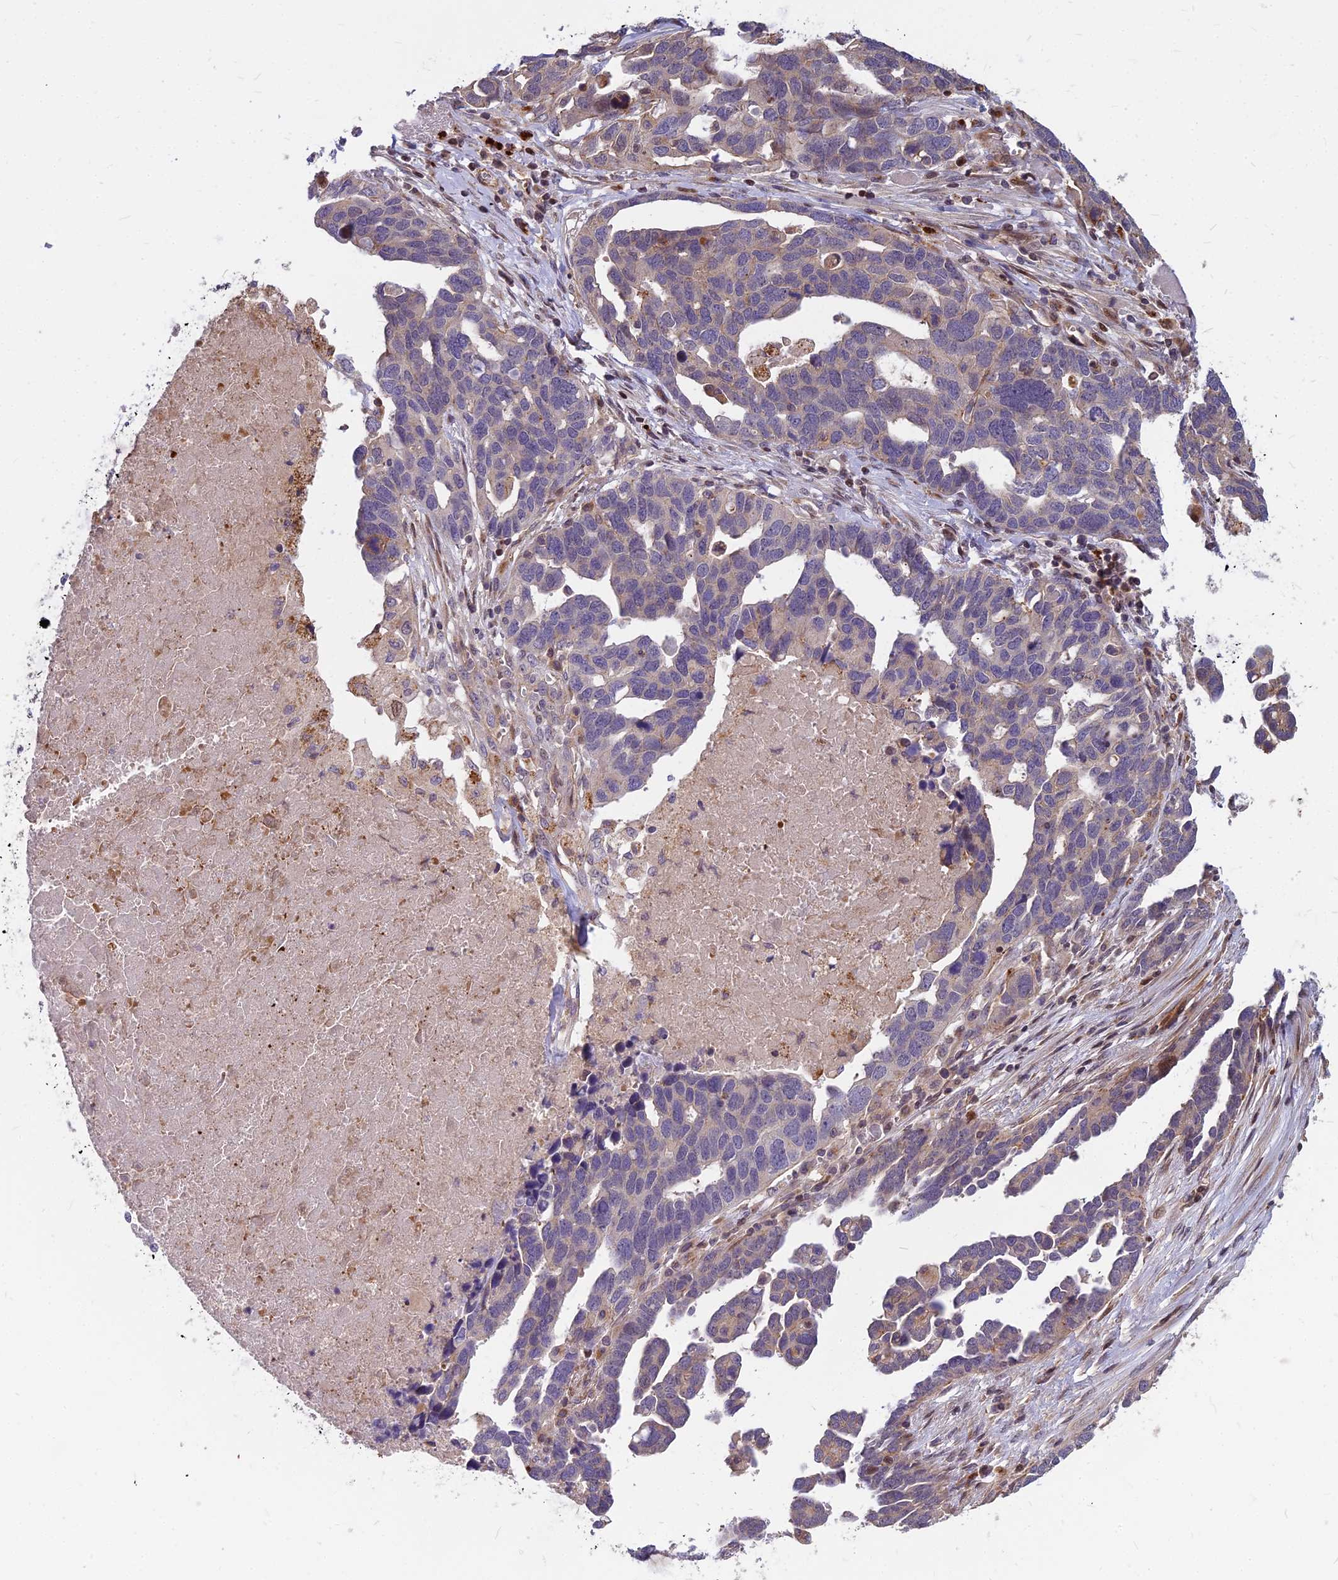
{"staining": {"intensity": "weak", "quantity": "<25%", "location": "cytoplasmic/membranous"}, "tissue": "ovarian cancer", "cell_type": "Tumor cells", "image_type": "cancer", "snomed": [{"axis": "morphology", "description": "Cystadenocarcinoma, serous, NOS"}, {"axis": "topography", "description": "Ovary"}], "caption": "This is an immunohistochemistry (IHC) histopathology image of ovarian cancer (serous cystadenocarcinoma). There is no staining in tumor cells.", "gene": "GLYATL3", "patient": {"sex": "female", "age": 54}}